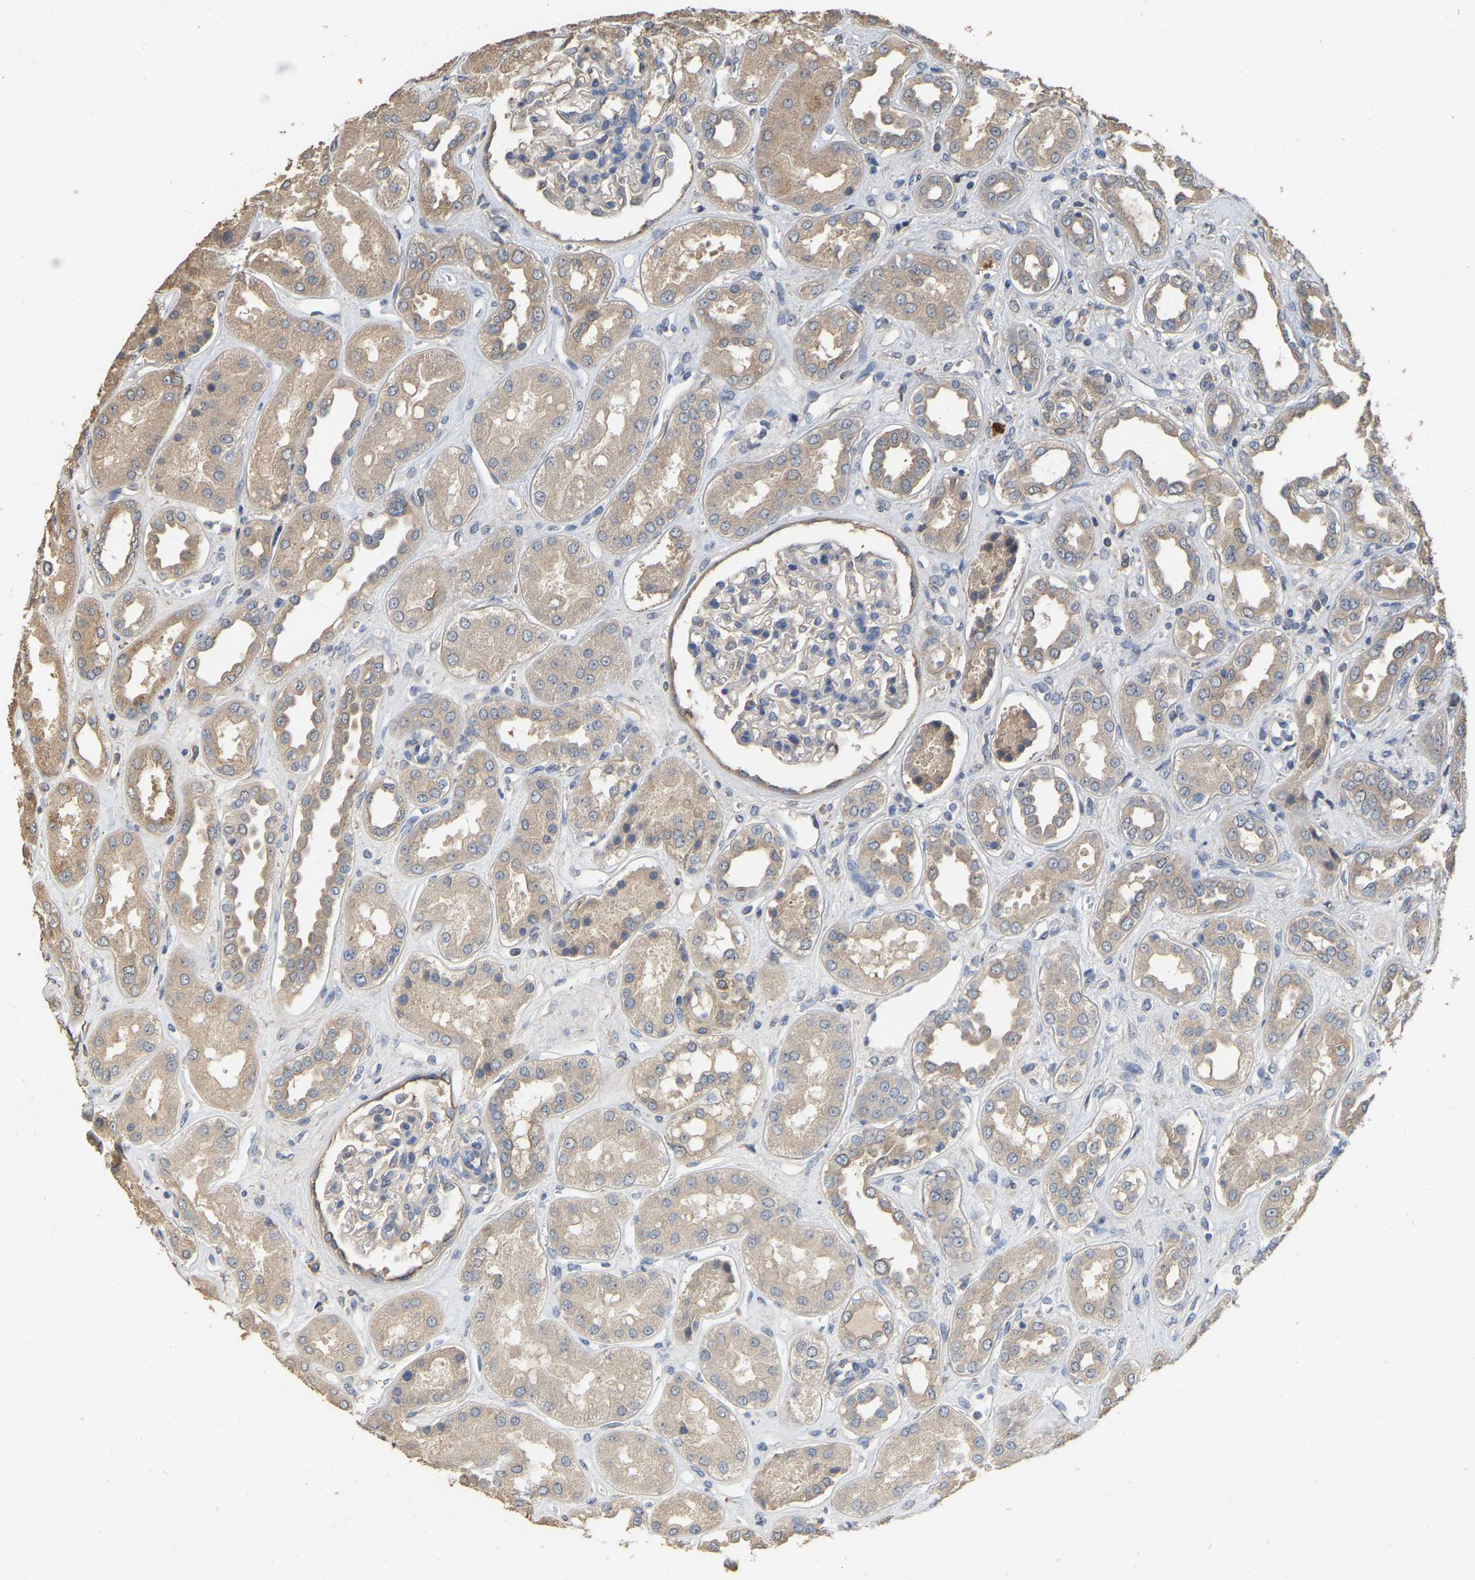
{"staining": {"intensity": "weak", "quantity": "<25%", "location": "cytoplasmic/membranous"}, "tissue": "kidney", "cell_type": "Cells in glomeruli", "image_type": "normal", "snomed": [{"axis": "morphology", "description": "Normal tissue, NOS"}, {"axis": "topography", "description": "Kidney"}], "caption": "High power microscopy micrograph of an IHC photomicrograph of normal kidney, revealing no significant expression in cells in glomeruli.", "gene": "NCS1", "patient": {"sex": "male", "age": 59}}